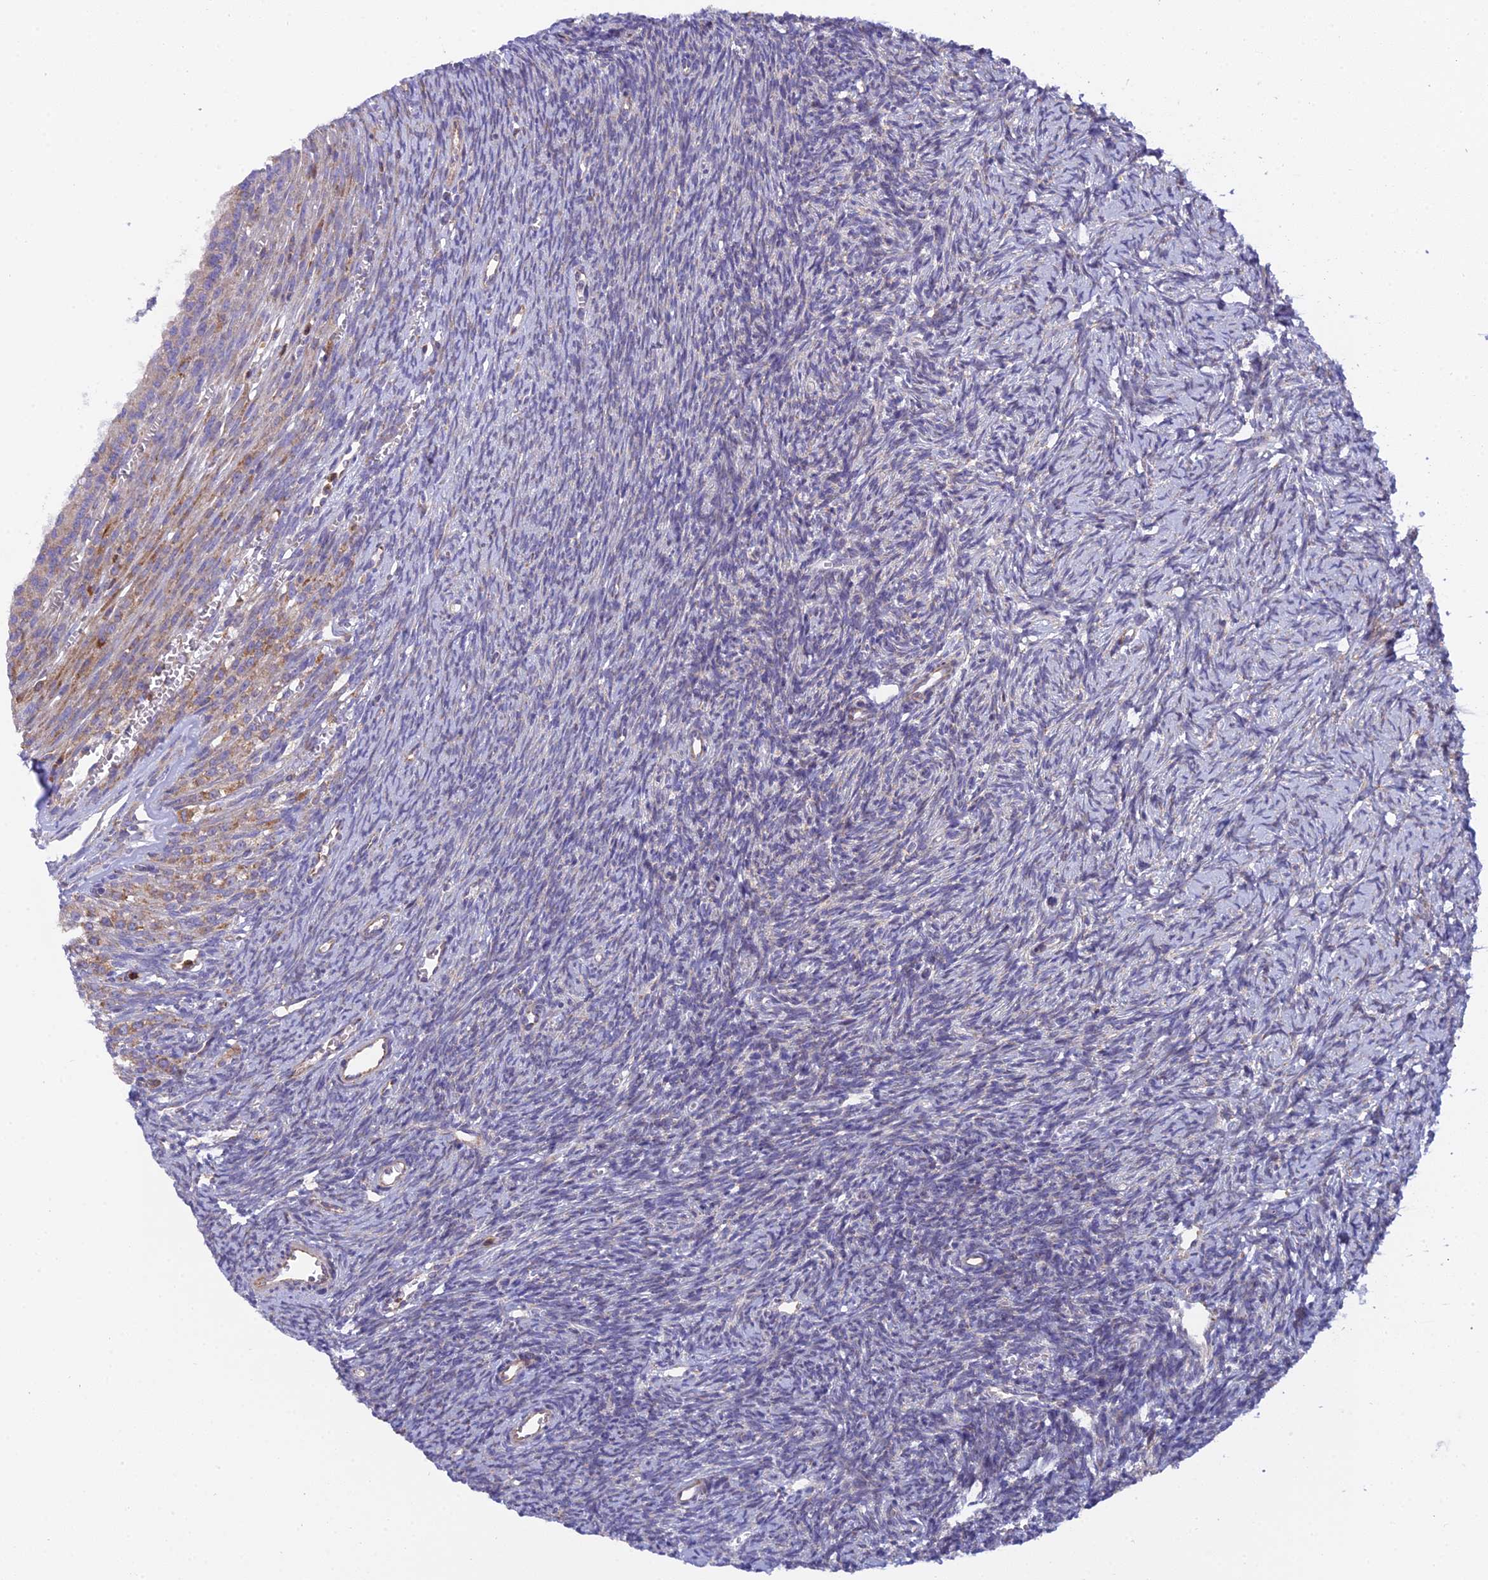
{"staining": {"intensity": "negative", "quantity": "none", "location": "none"}, "tissue": "ovary", "cell_type": "Ovarian stroma cells", "image_type": "normal", "snomed": [{"axis": "morphology", "description": "Normal tissue, NOS"}, {"axis": "topography", "description": "Ovary"}], "caption": "Normal ovary was stained to show a protein in brown. There is no significant staining in ovarian stroma cells. (DAB immunohistochemistry visualized using brightfield microscopy, high magnification).", "gene": "CLCN7", "patient": {"sex": "female", "age": 39}}